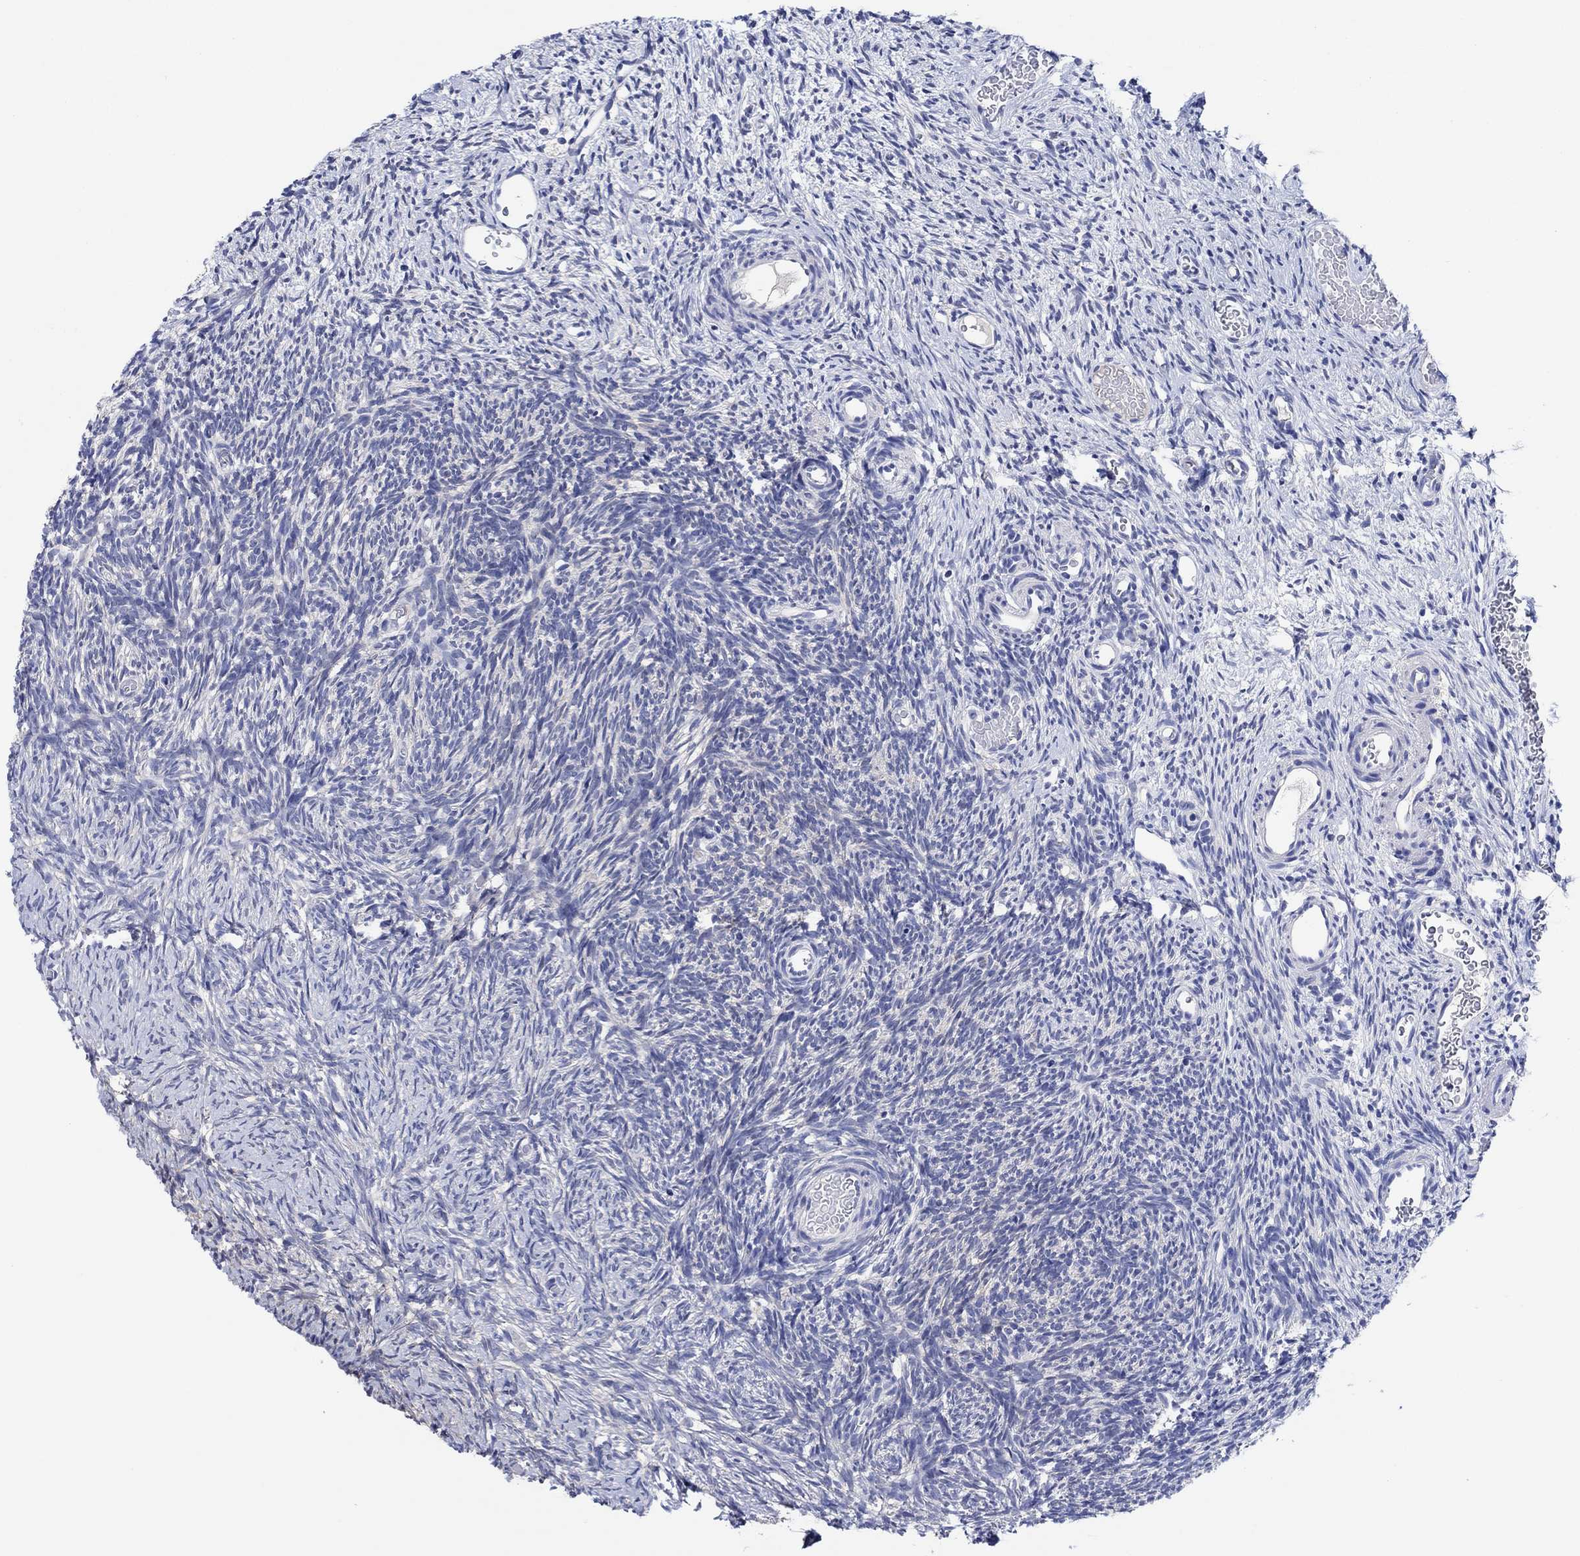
{"staining": {"intensity": "negative", "quantity": "none", "location": "none"}, "tissue": "ovary", "cell_type": "Follicle cells", "image_type": "normal", "snomed": [{"axis": "morphology", "description": "Normal tissue, NOS"}, {"axis": "topography", "description": "Ovary"}], "caption": "A photomicrograph of human ovary is negative for staining in follicle cells. Brightfield microscopy of immunohistochemistry (IHC) stained with DAB (brown) and hematoxylin (blue), captured at high magnification.", "gene": "PRRT3", "patient": {"sex": "female", "age": 39}}